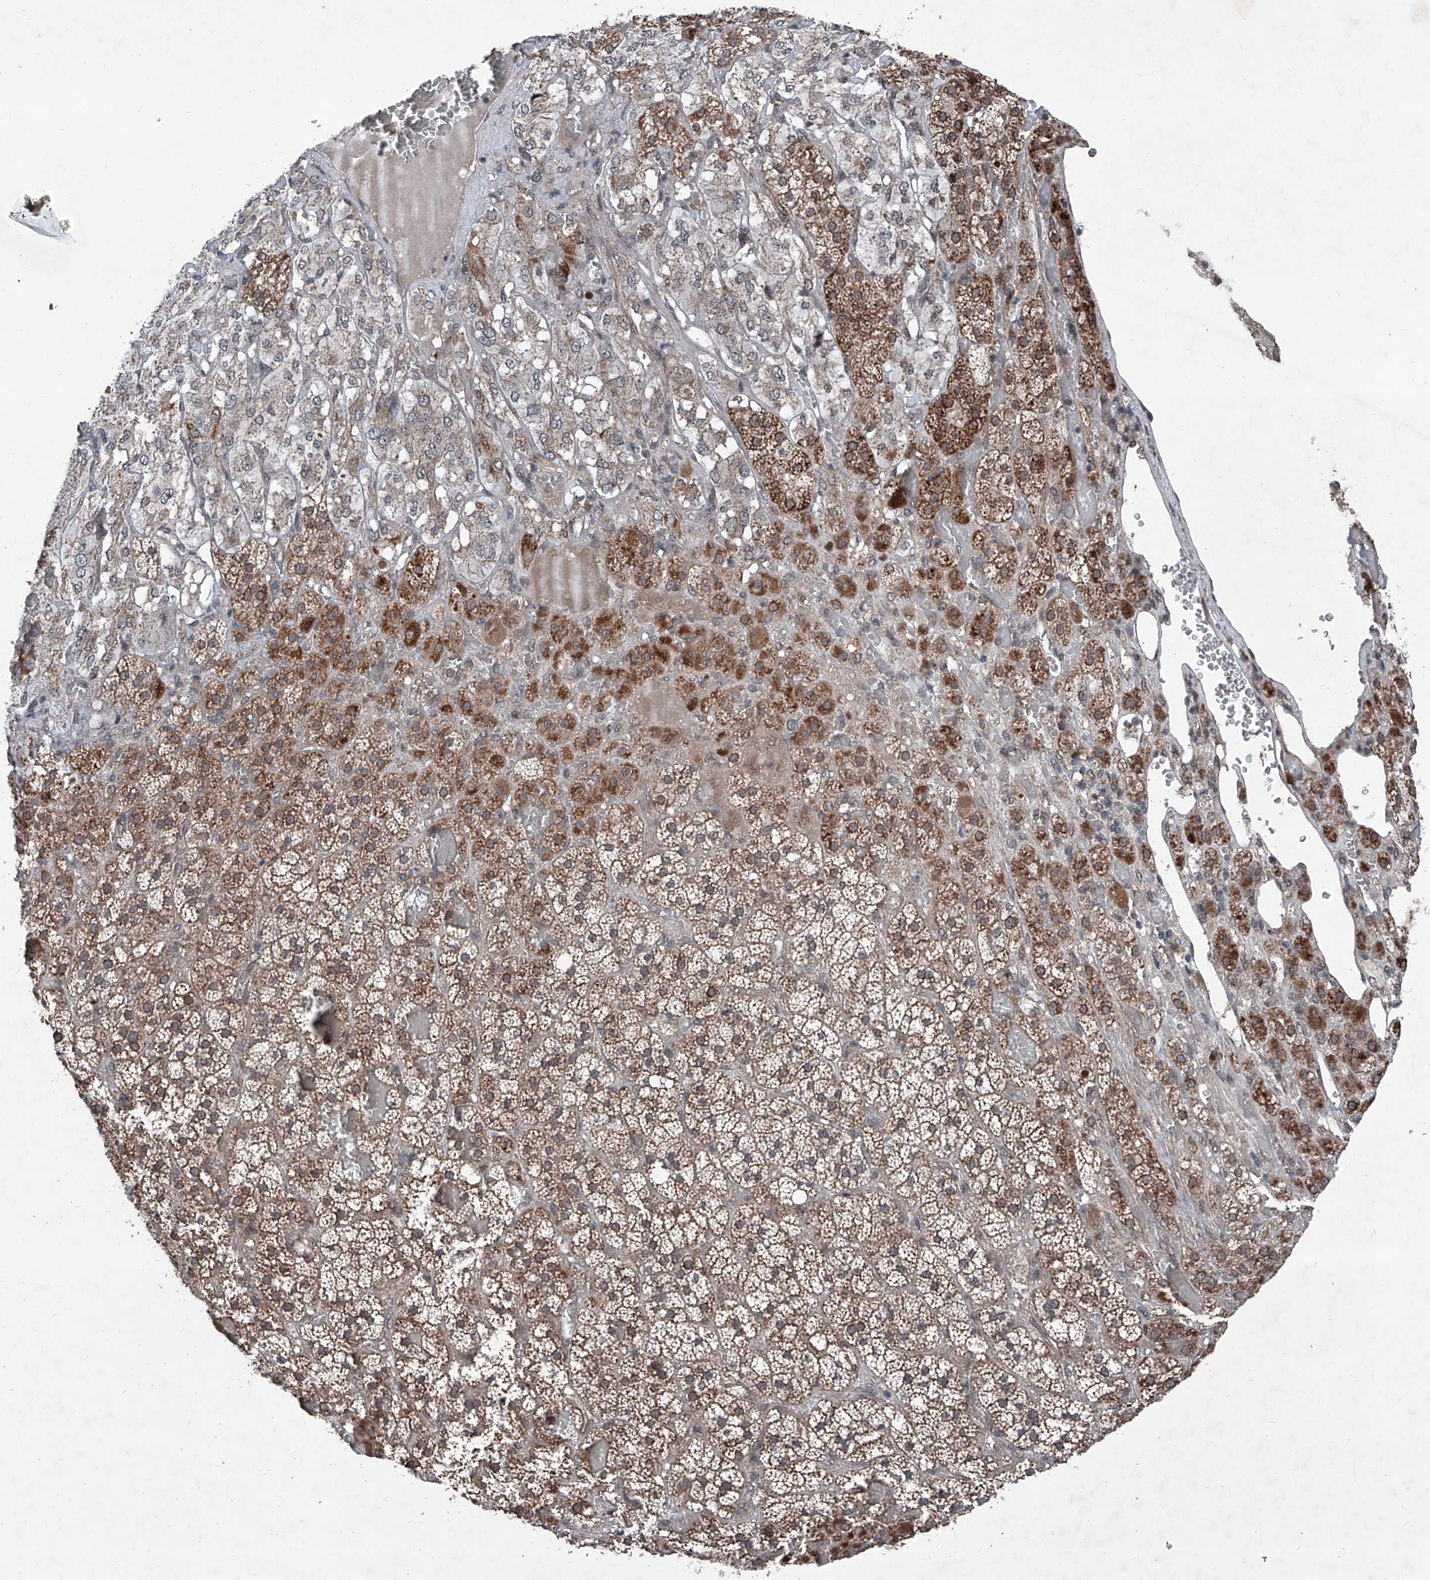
{"staining": {"intensity": "strong", "quantity": ">75%", "location": "cytoplasmic/membranous"}, "tissue": "adrenal gland", "cell_type": "Glandular cells", "image_type": "normal", "snomed": [{"axis": "morphology", "description": "Normal tissue, NOS"}, {"axis": "topography", "description": "Adrenal gland"}], "caption": "Immunohistochemical staining of benign adrenal gland shows >75% levels of strong cytoplasmic/membranous protein positivity in about >75% of glandular cells.", "gene": "COA7", "patient": {"sex": "female", "age": 59}}